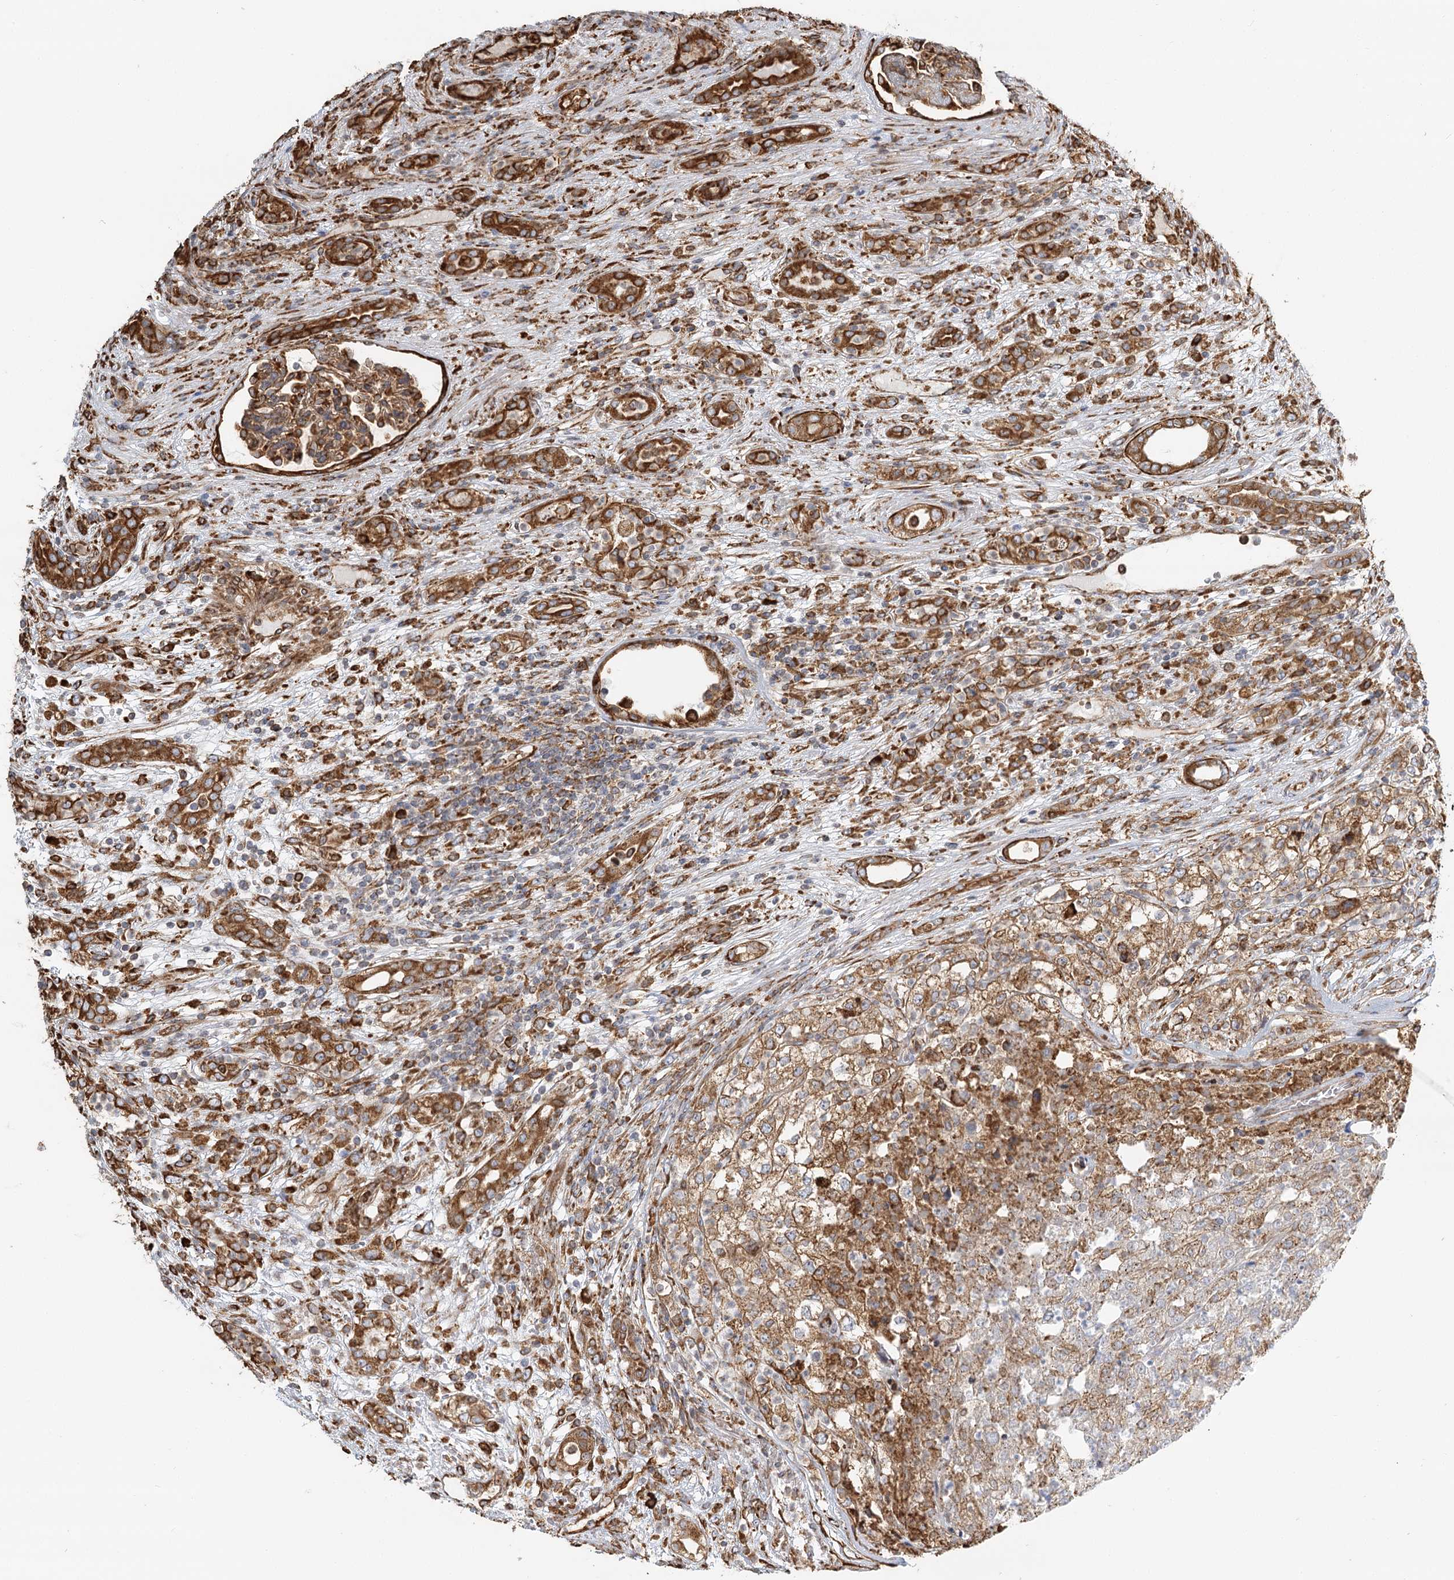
{"staining": {"intensity": "moderate", "quantity": "25%-75%", "location": "cytoplasmic/membranous"}, "tissue": "renal cancer", "cell_type": "Tumor cells", "image_type": "cancer", "snomed": [{"axis": "morphology", "description": "Adenocarcinoma, NOS"}, {"axis": "topography", "description": "Kidney"}], "caption": "Immunohistochemistry (IHC) of renal cancer (adenocarcinoma) reveals medium levels of moderate cytoplasmic/membranous positivity in approximately 25%-75% of tumor cells. (Stains: DAB (3,3'-diaminobenzidine) in brown, nuclei in blue, Microscopy: brightfield microscopy at high magnification).", "gene": "TAS1R1", "patient": {"sex": "female", "age": 54}}